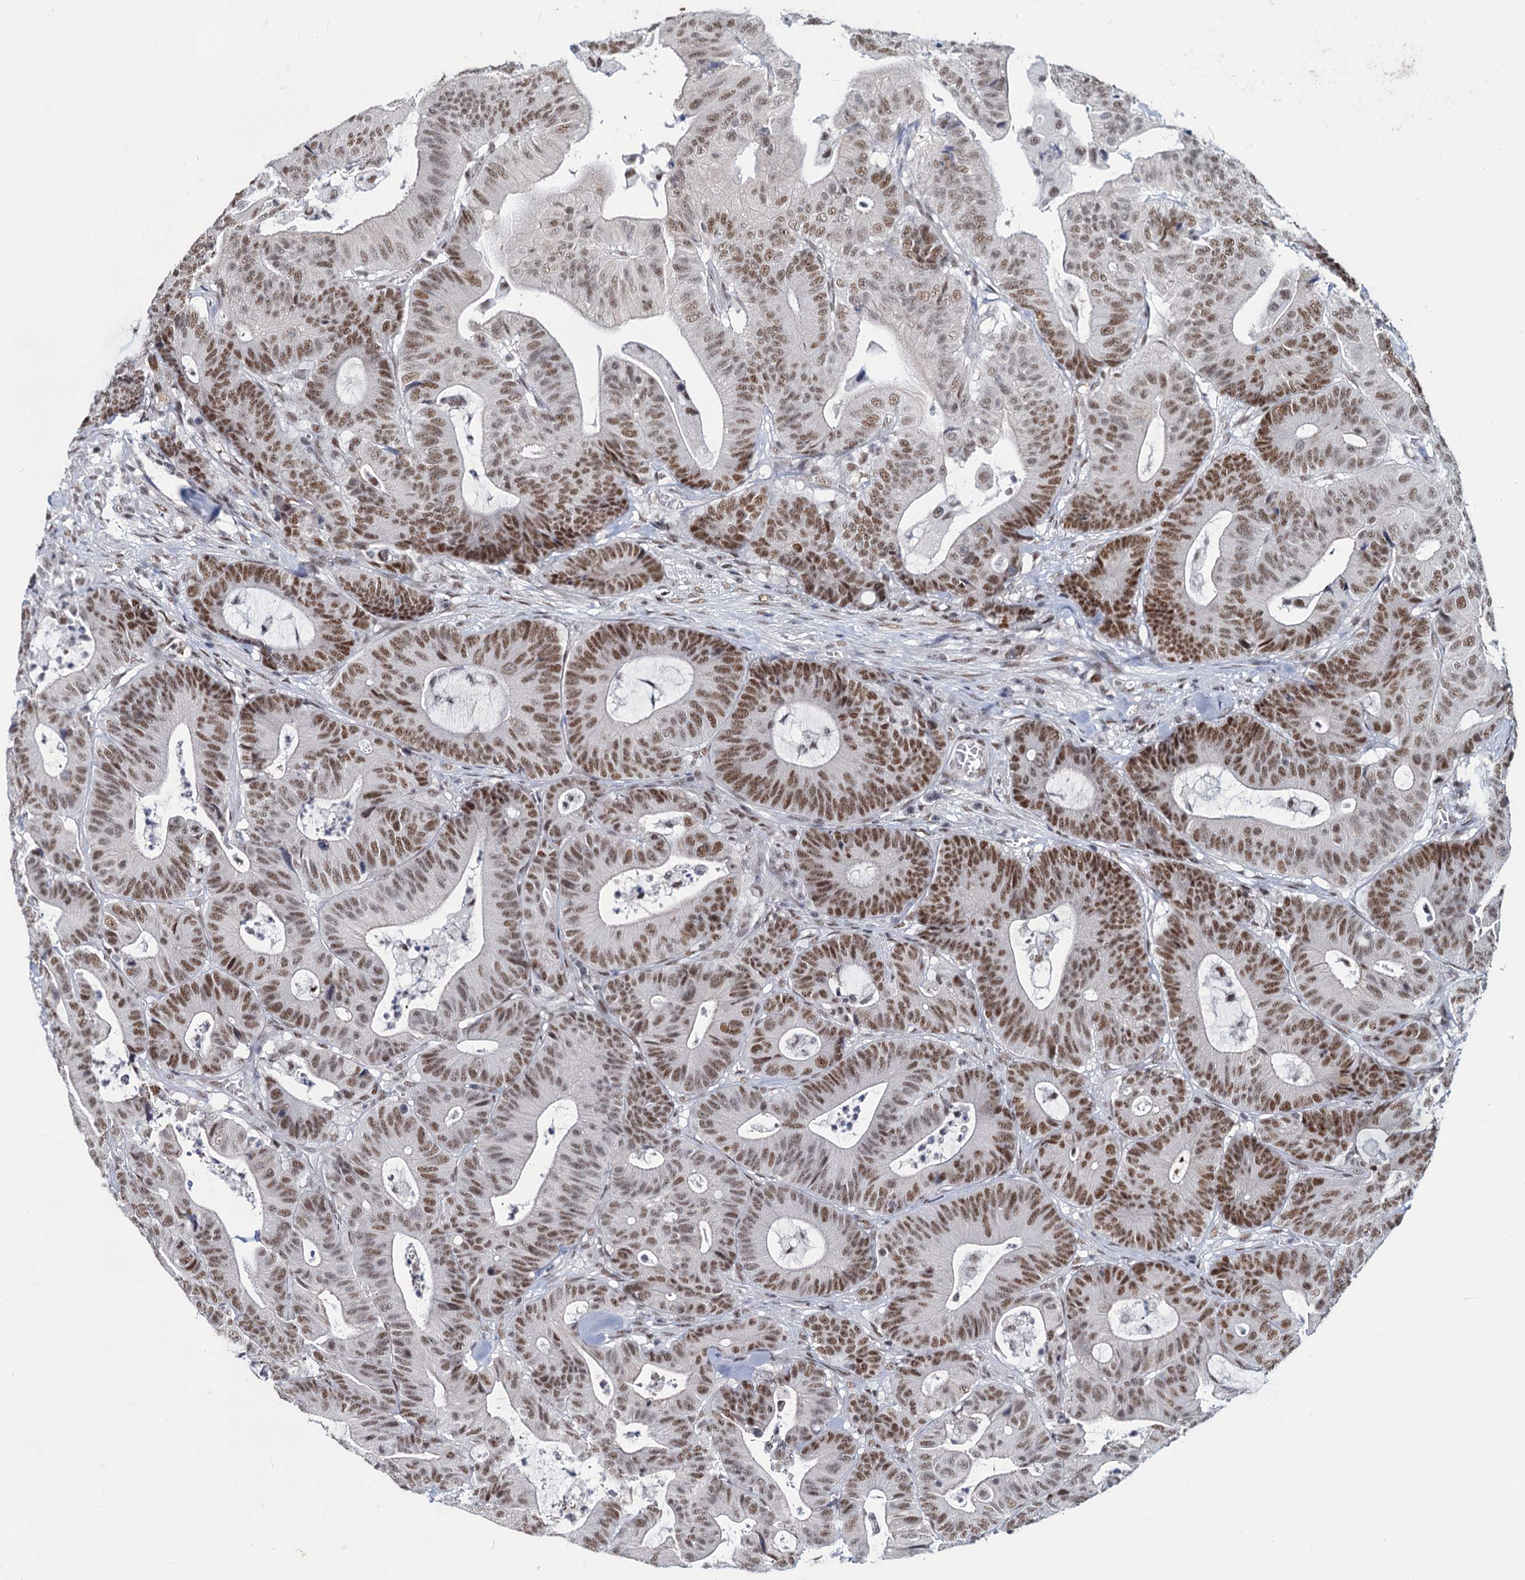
{"staining": {"intensity": "moderate", "quantity": ">75%", "location": "nuclear"}, "tissue": "colorectal cancer", "cell_type": "Tumor cells", "image_type": "cancer", "snomed": [{"axis": "morphology", "description": "Adenocarcinoma, NOS"}, {"axis": "topography", "description": "Colon"}], "caption": "Approximately >75% of tumor cells in human colorectal cancer demonstrate moderate nuclear protein positivity as visualized by brown immunohistochemical staining.", "gene": "METTL14", "patient": {"sex": "female", "age": 84}}